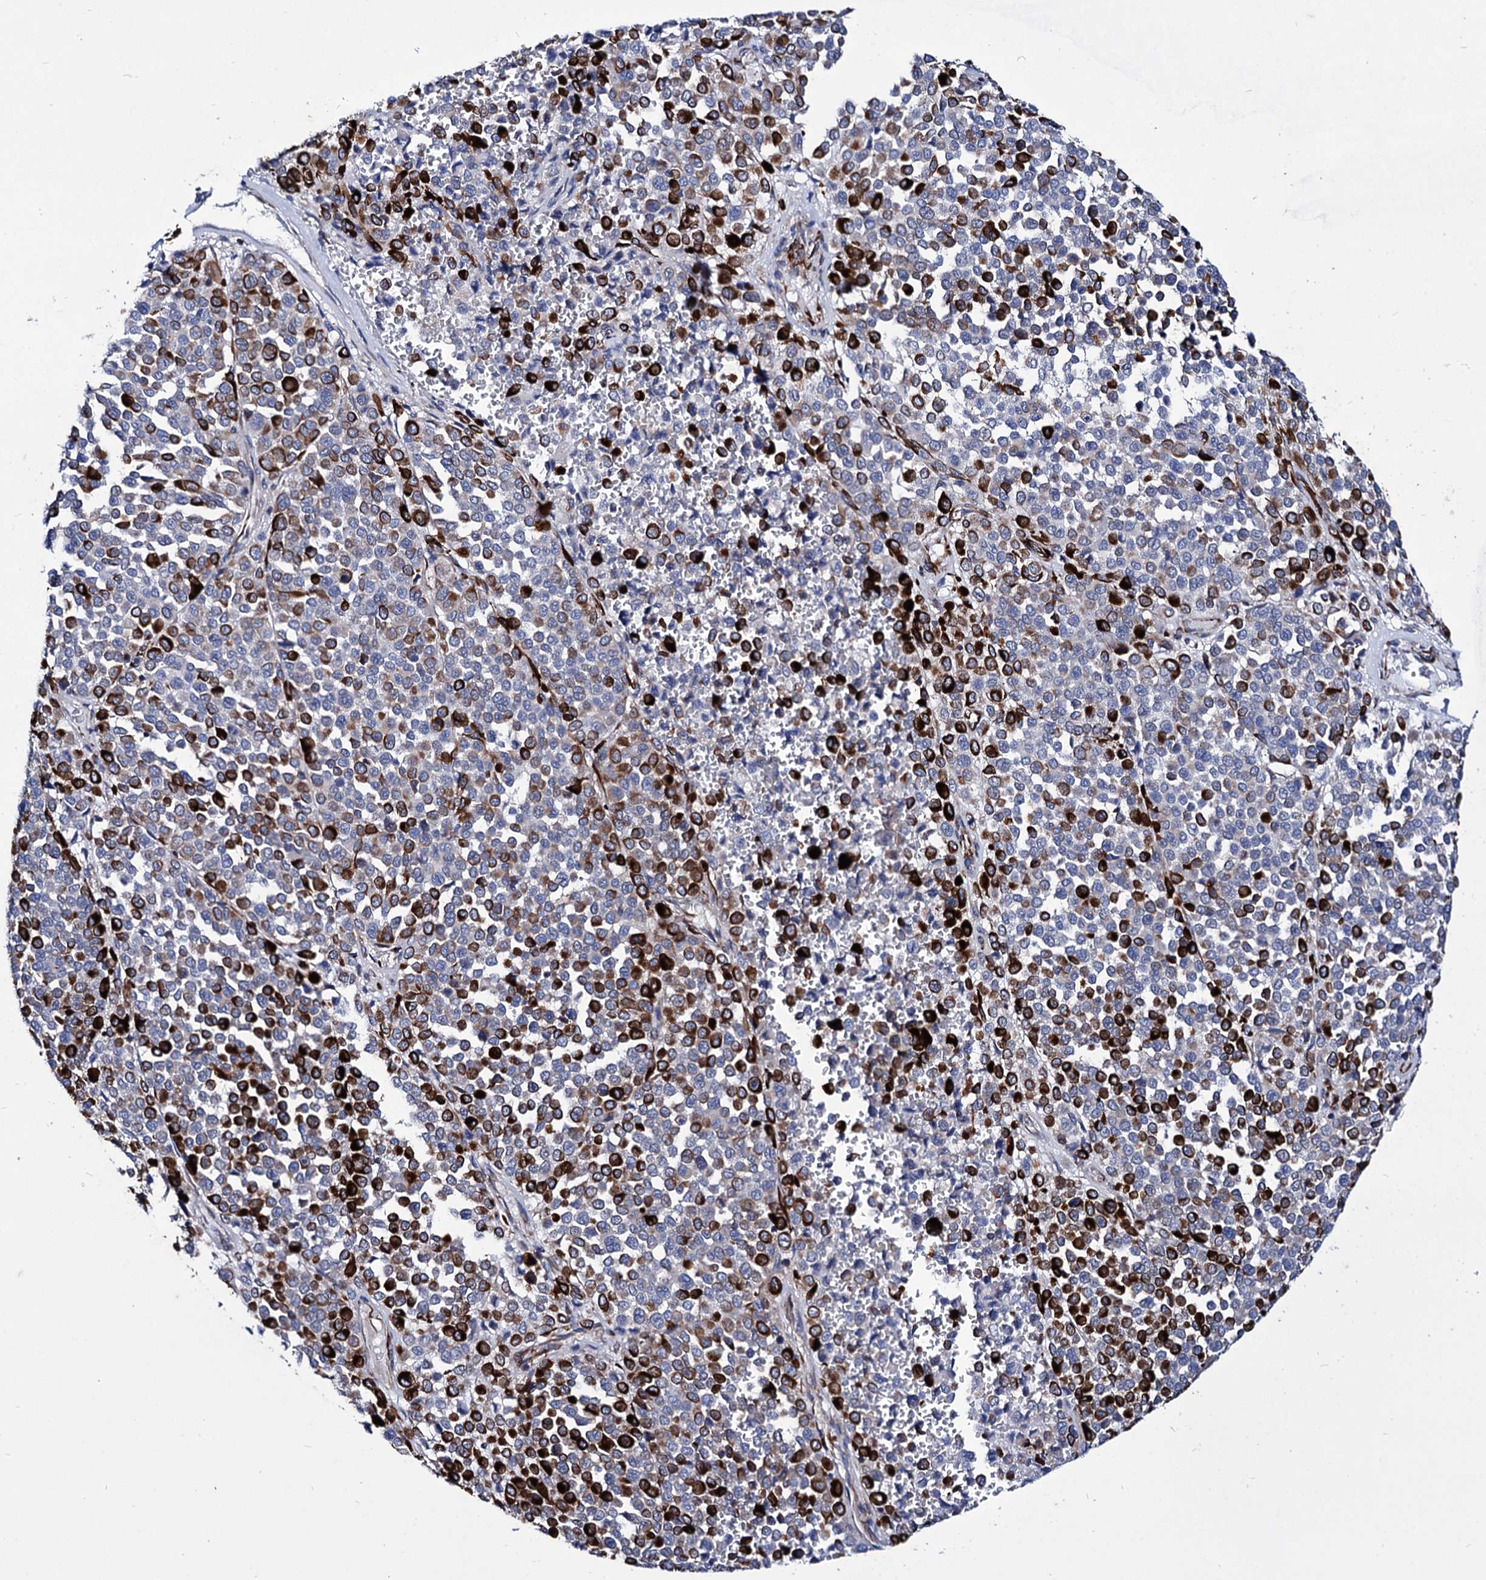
{"staining": {"intensity": "strong", "quantity": "25%-75%", "location": "cytoplasmic/membranous"}, "tissue": "melanoma", "cell_type": "Tumor cells", "image_type": "cancer", "snomed": [{"axis": "morphology", "description": "Malignant melanoma, Metastatic site"}, {"axis": "topography", "description": "Pancreas"}], "caption": "Malignant melanoma (metastatic site) tissue reveals strong cytoplasmic/membranous positivity in approximately 25%-75% of tumor cells", "gene": "AXL", "patient": {"sex": "female", "age": 30}}